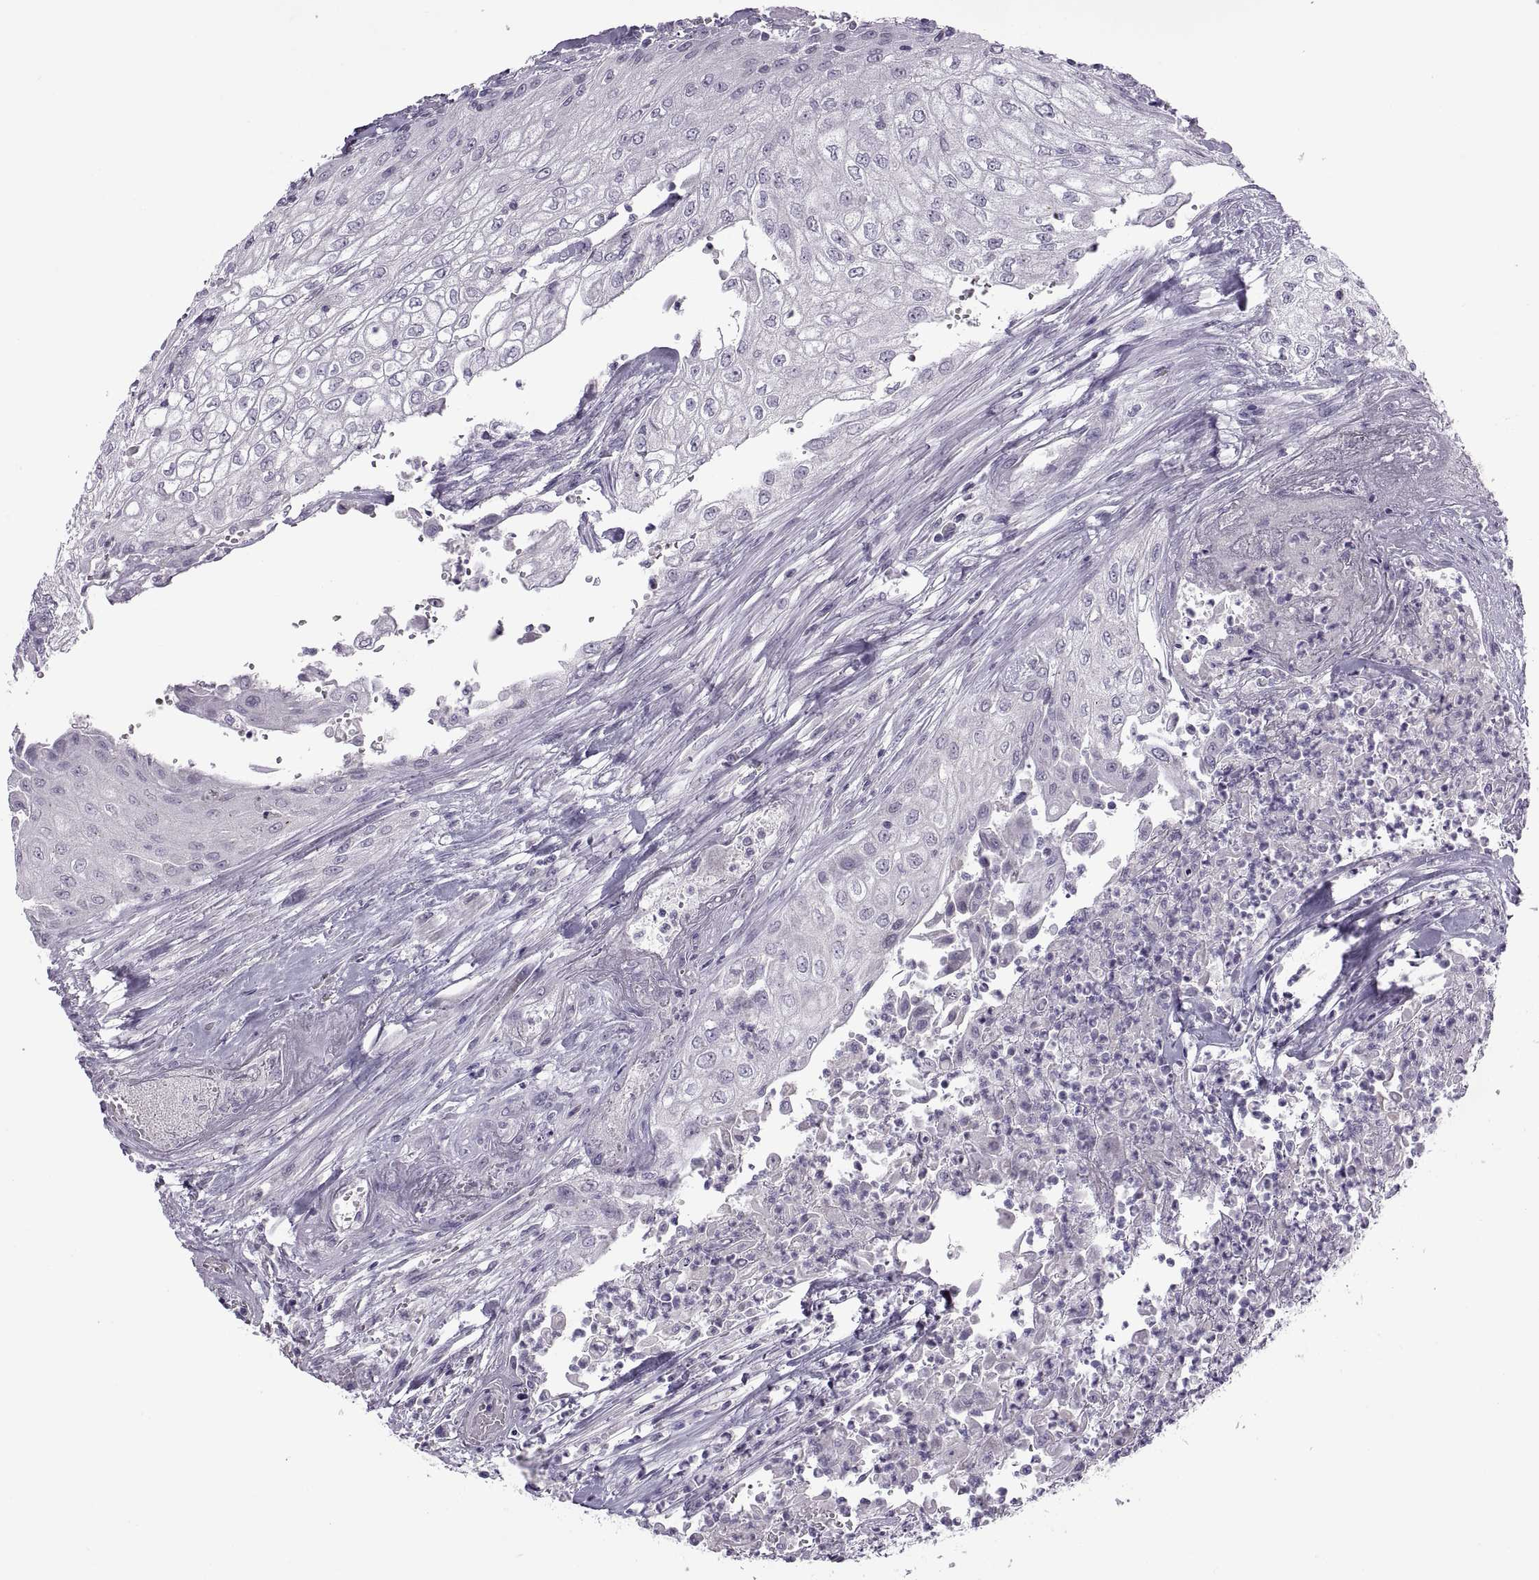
{"staining": {"intensity": "negative", "quantity": "none", "location": "none"}, "tissue": "urothelial cancer", "cell_type": "Tumor cells", "image_type": "cancer", "snomed": [{"axis": "morphology", "description": "Urothelial carcinoma, High grade"}, {"axis": "topography", "description": "Urinary bladder"}], "caption": "Immunohistochemical staining of urothelial cancer reveals no significant staining in tumor cells.", "gene": "RSPH6A", "patient": {"sex": "male", "age": 62}}